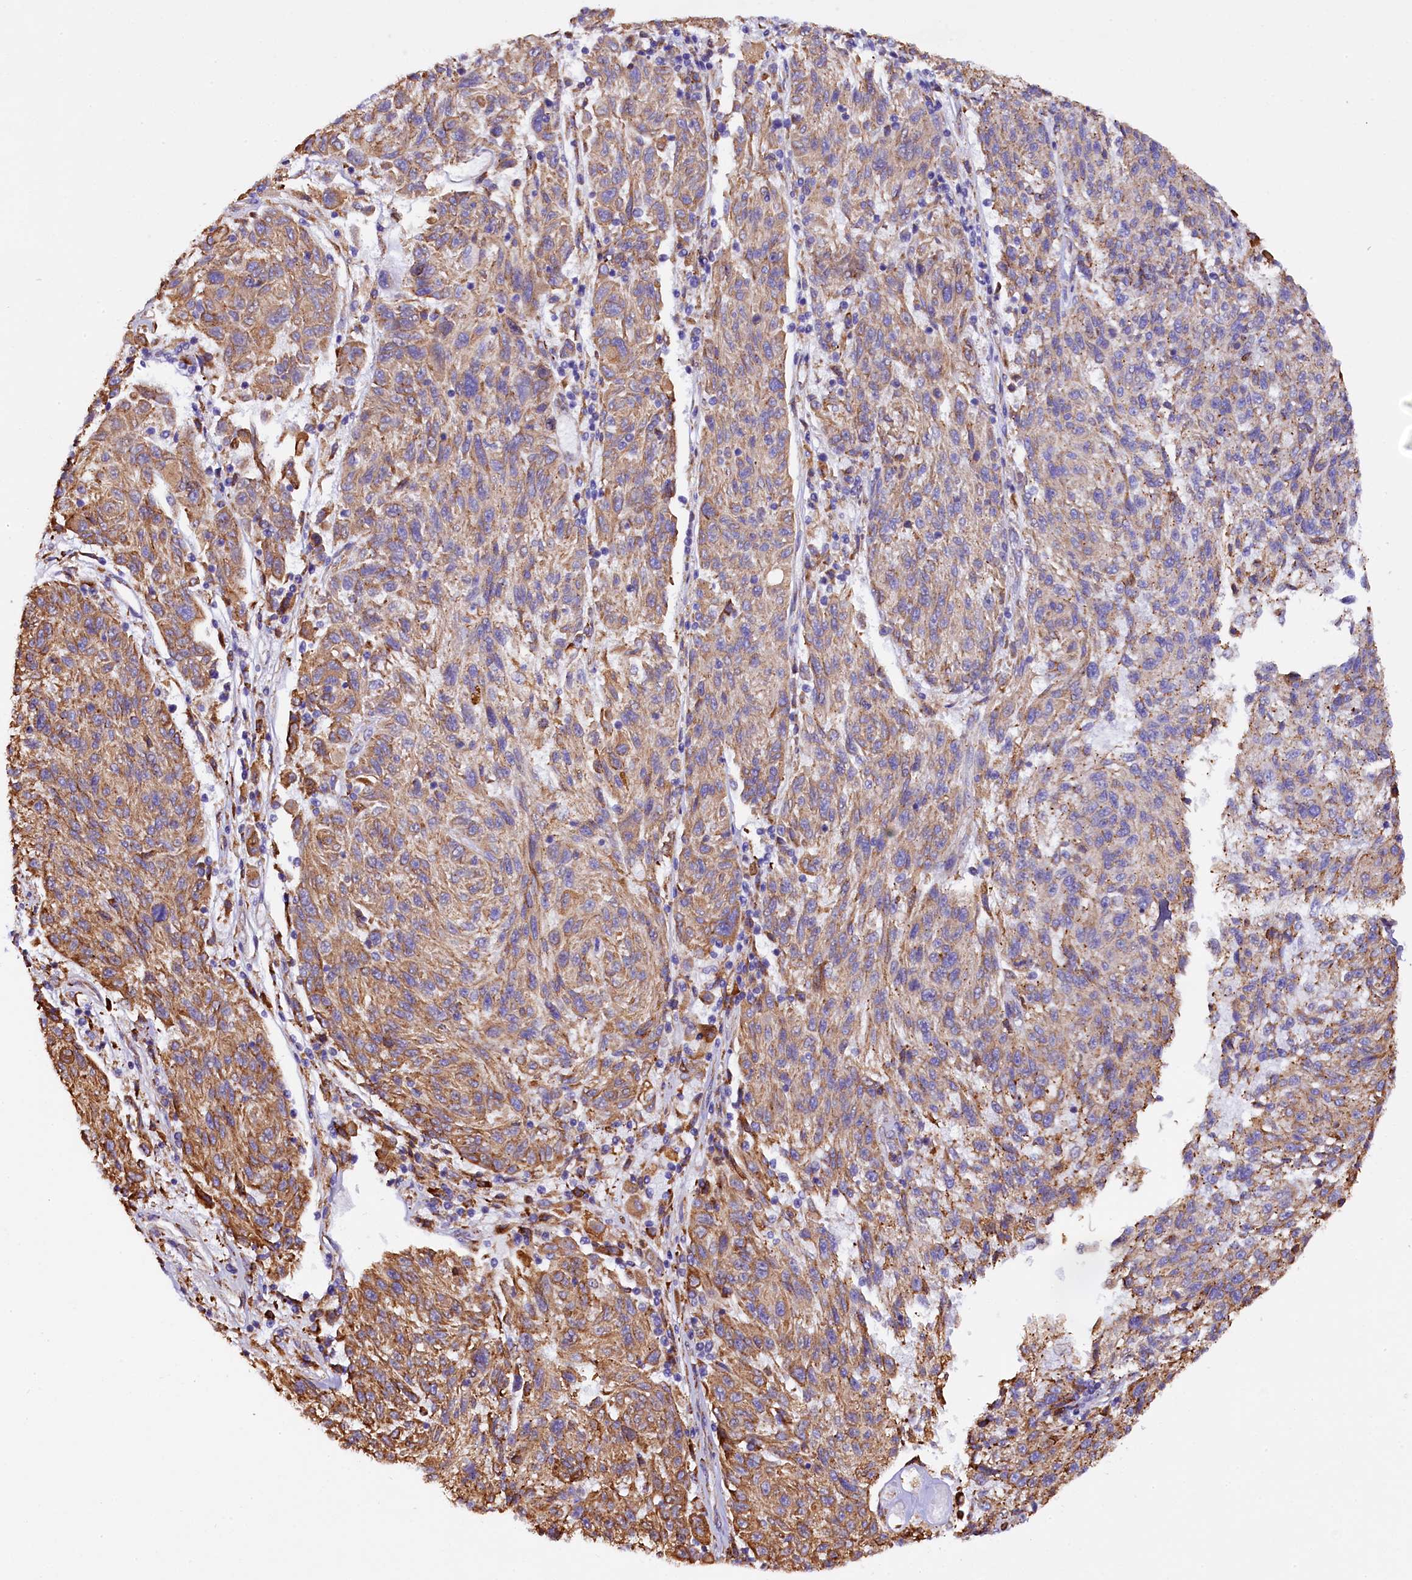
{"staining": {"intensity": "moderate", "quantity": "25%-75%", "location": "cytoplasmic/membranous"}, "tissue": "melanoma", "cell_type": "Tumor cells", "image_type": "cancer", "snomed": [{"axis": "morphology", "description": "Malignant melanoma, NOS"}, {"axis": "topography", "description": "Skin"}], "caption": "This micrograph exhibits malignant melanoma stained with IHC to label a protein in brown. The cytoplasmic/membranous of tumor cells show moderate positivity for the protein. Nuclei are counter-stained blue.", "gene": "CAPS2", "patient": {"sex": "male", "age": 53}}